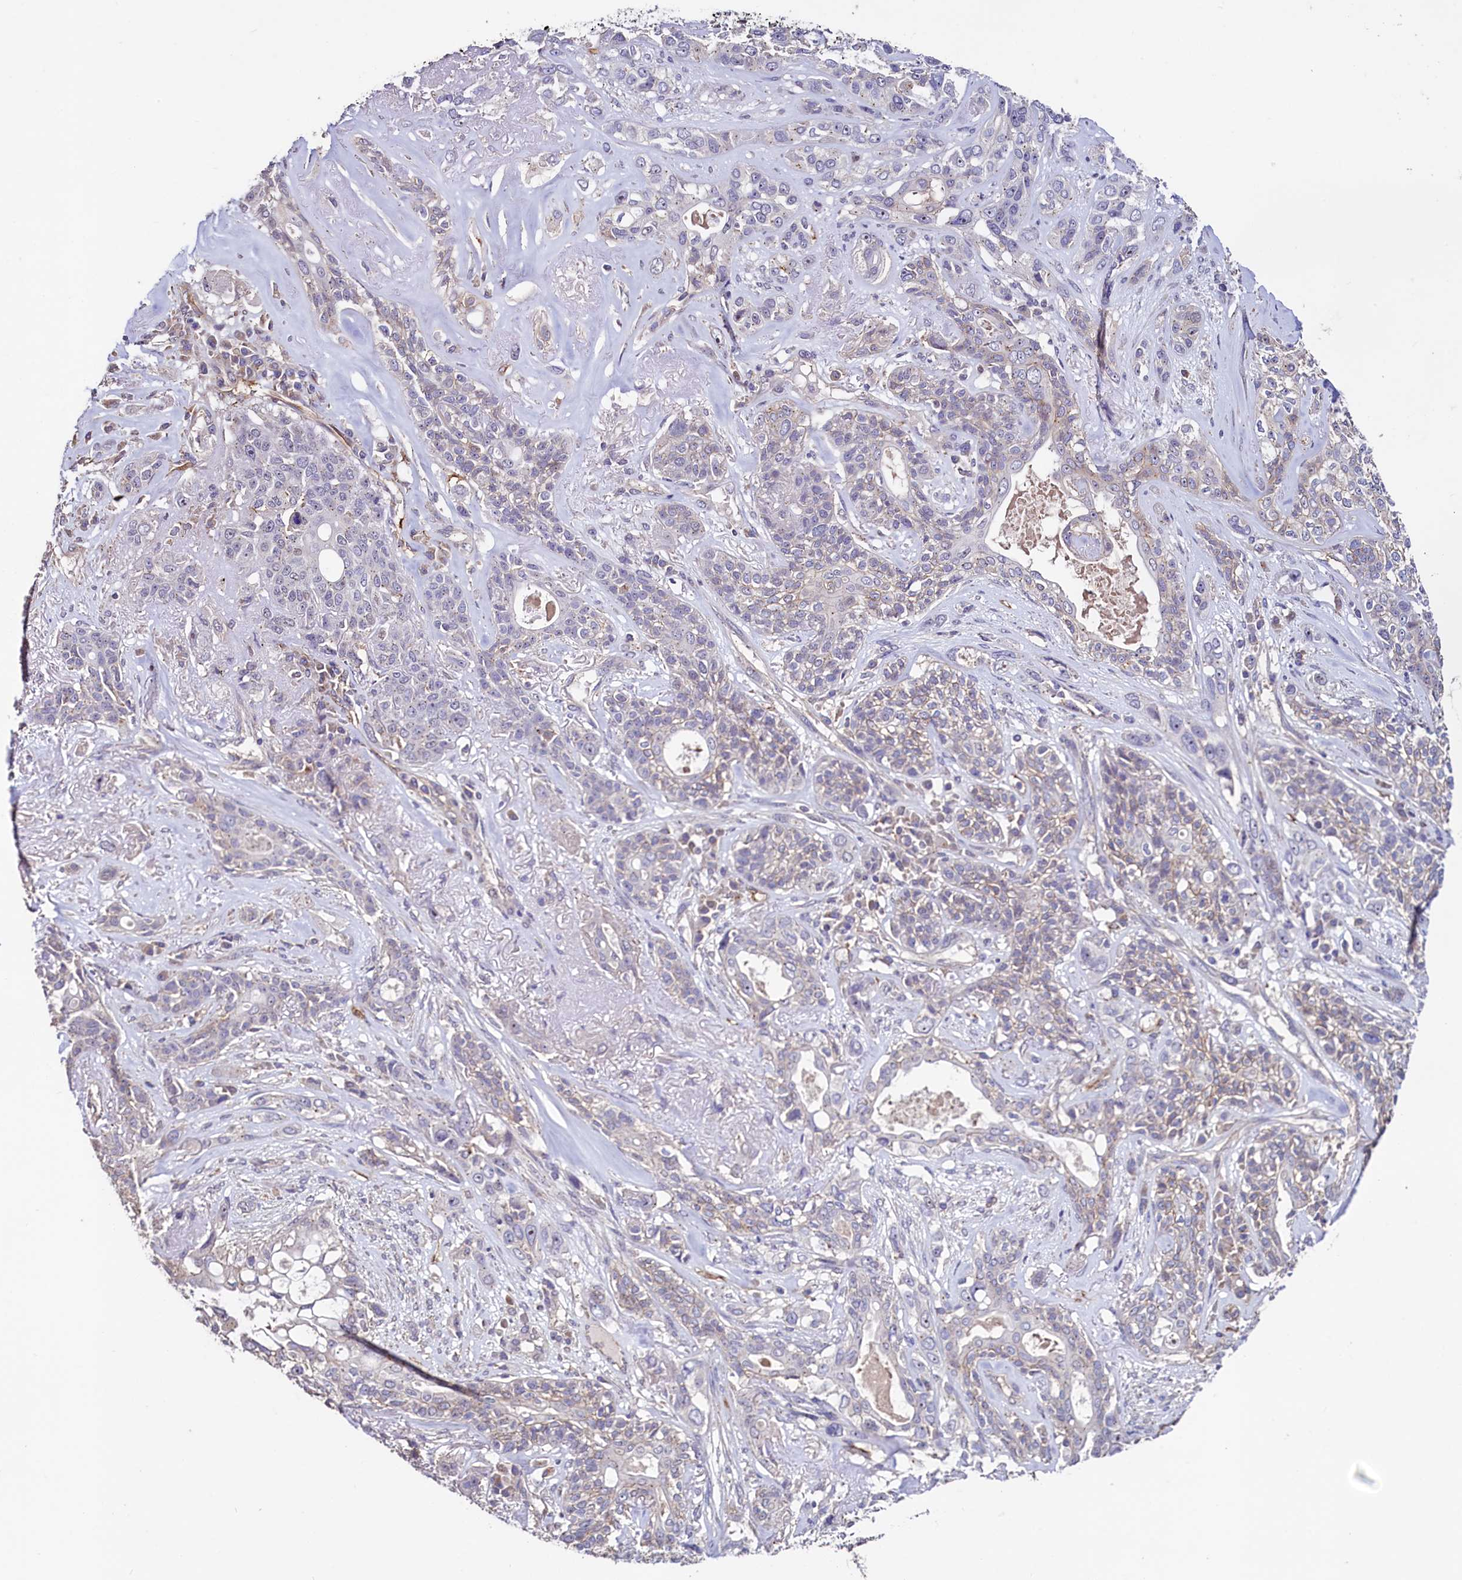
{"staining": {"intensity": "negative", "quantity": "none", "location": "none"}, "tissue": "lung cancer", "cell_type": "Tumor cells", "image_type": "cancer", "snomed": [{"axis": "morphology", "description": "Squamous cell carcinoma, NOS"}, {"axis": "topography", "description": "Lung"}], "caption": "Micrograph shows no significant protein positivity in tumor cells of squamous cell carcinoma (lung). Brightfield microscopy of IHC stained with DAB (3,3'-diaminobenzidine) (brown) and hematoxylin (blue), captured at high magnification.", "gene": "PALM", "patient": {"sex": "female", "age": 70}}